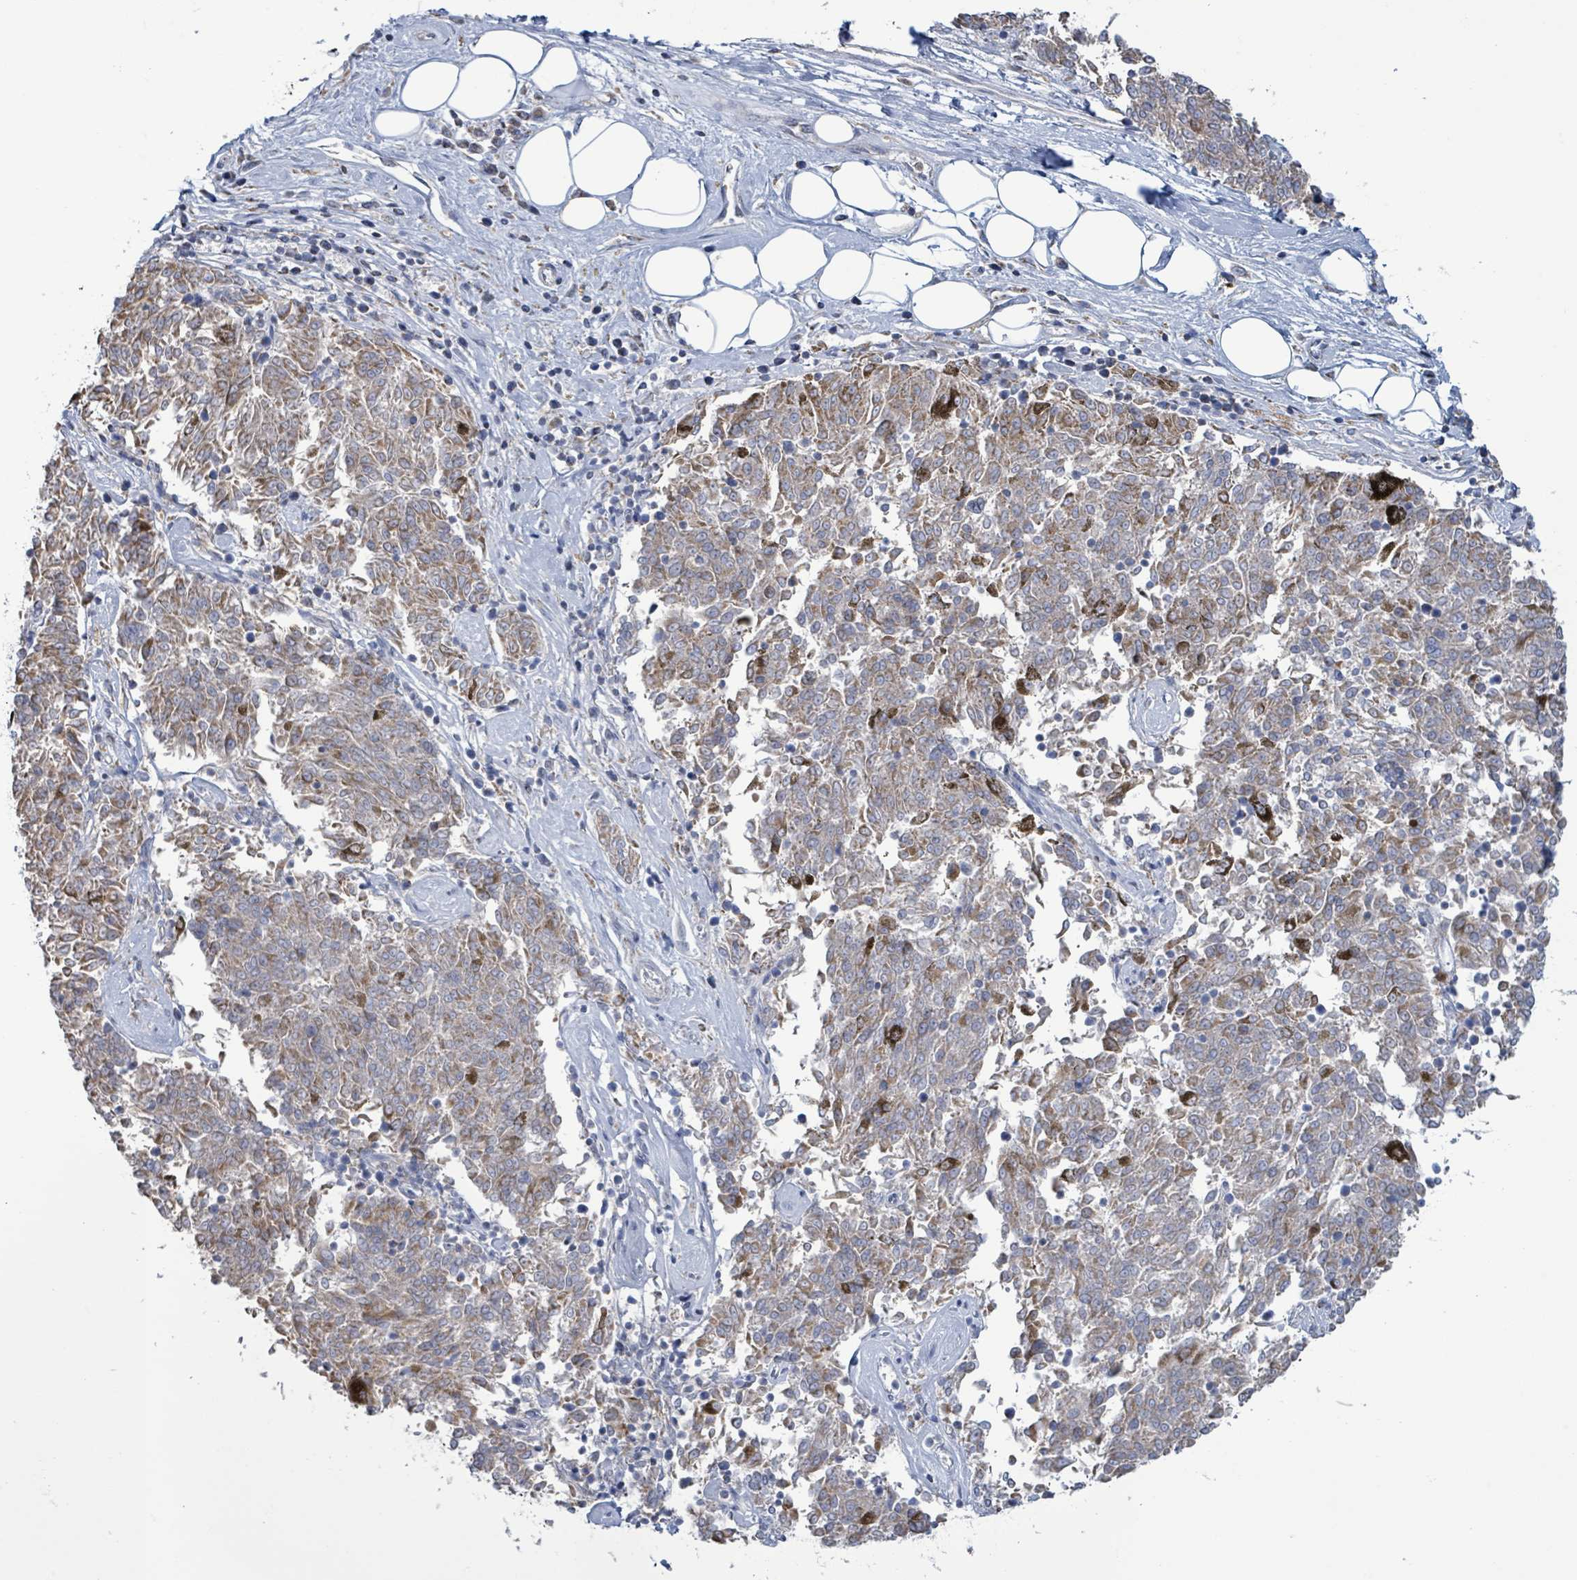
{"staining": {"intensity": "negative", "quantity": "none", "location": "none"}, "tissue": "melanoma", "cell_type": "Tumor cells", "image_type": "cancer", "snomed": [{"axis": "morphology", "description": "Malignant melanoma, NOS"}, {"axis": "topography", "description": "Skin"}], "caption": "Immunohistochemistry (IHC) micrograph of neoplastic tissue: human melanoma stained with DAB (3,3'-diaminobenzidine) demonstrates no significant protein expression in tumor cells. (DAB (3,3'-diaminobenzidine) immunohistochemistry visualized using brightfield microscopy, high magnification).", "gene": "AKR1C4", "patient": {"sex": "female", "age": 72}}